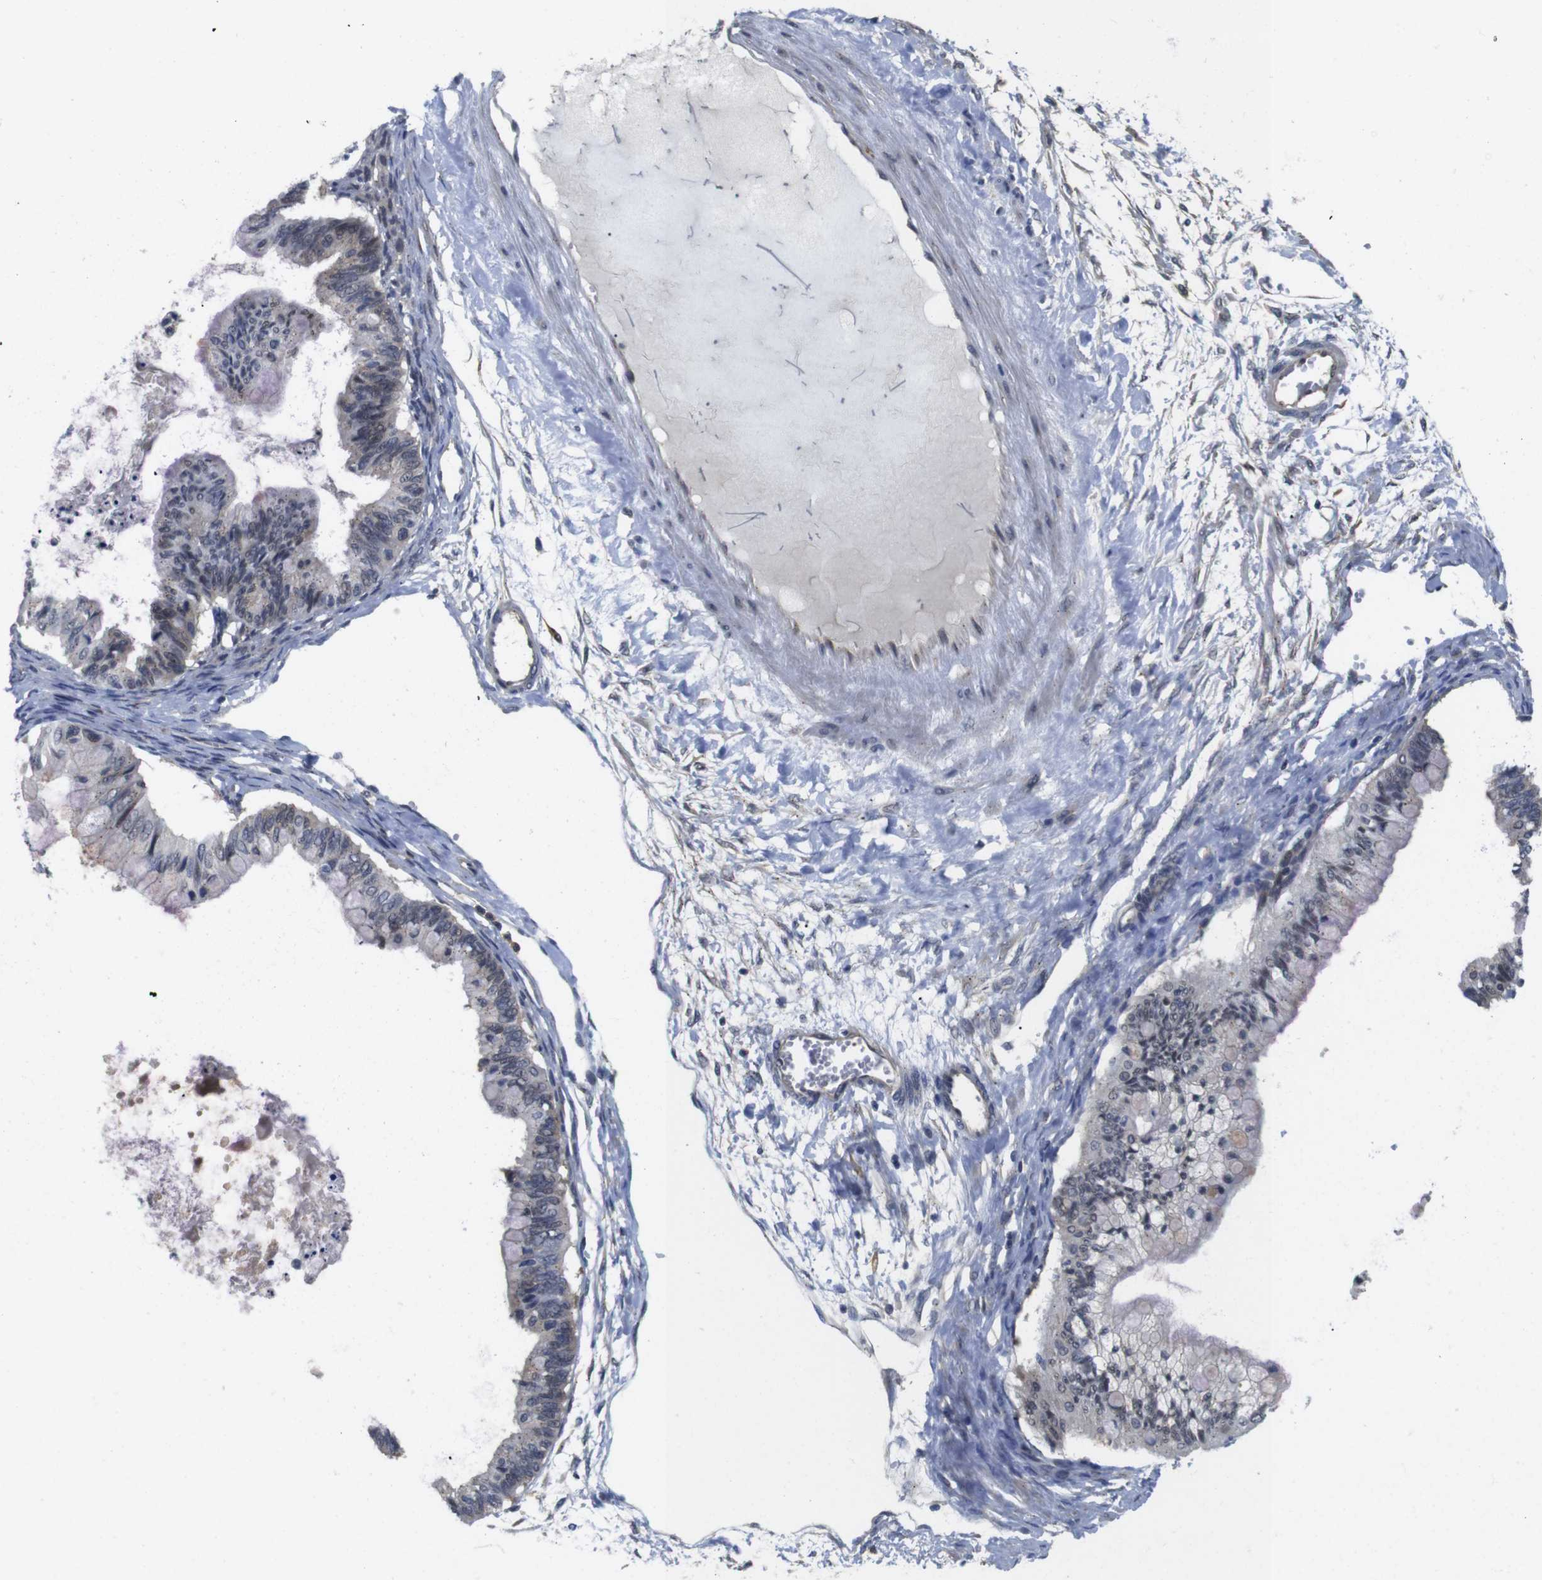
{"staining": {"intensity": "moderate", "quantity": "<25%", "location": "cytoplasmic/membranous,nuclear"}, "tissue": "ovarian cancer", "cell_type": "Tumor cells", "image_type": "cancer", "snomed": [{"axis": "morphology", "description": "Cystadenocarcinoma, mucinous, NOS"}, {"axis": "topography", "description": "Ovary"}], "caption": "Human mucinous cystadenocarcinoma (ovarian) stained with a protein marker displays moderate staining in tumor cells.", "gene": "FNTA", "patient": {"sex": "female", "age": 57}}